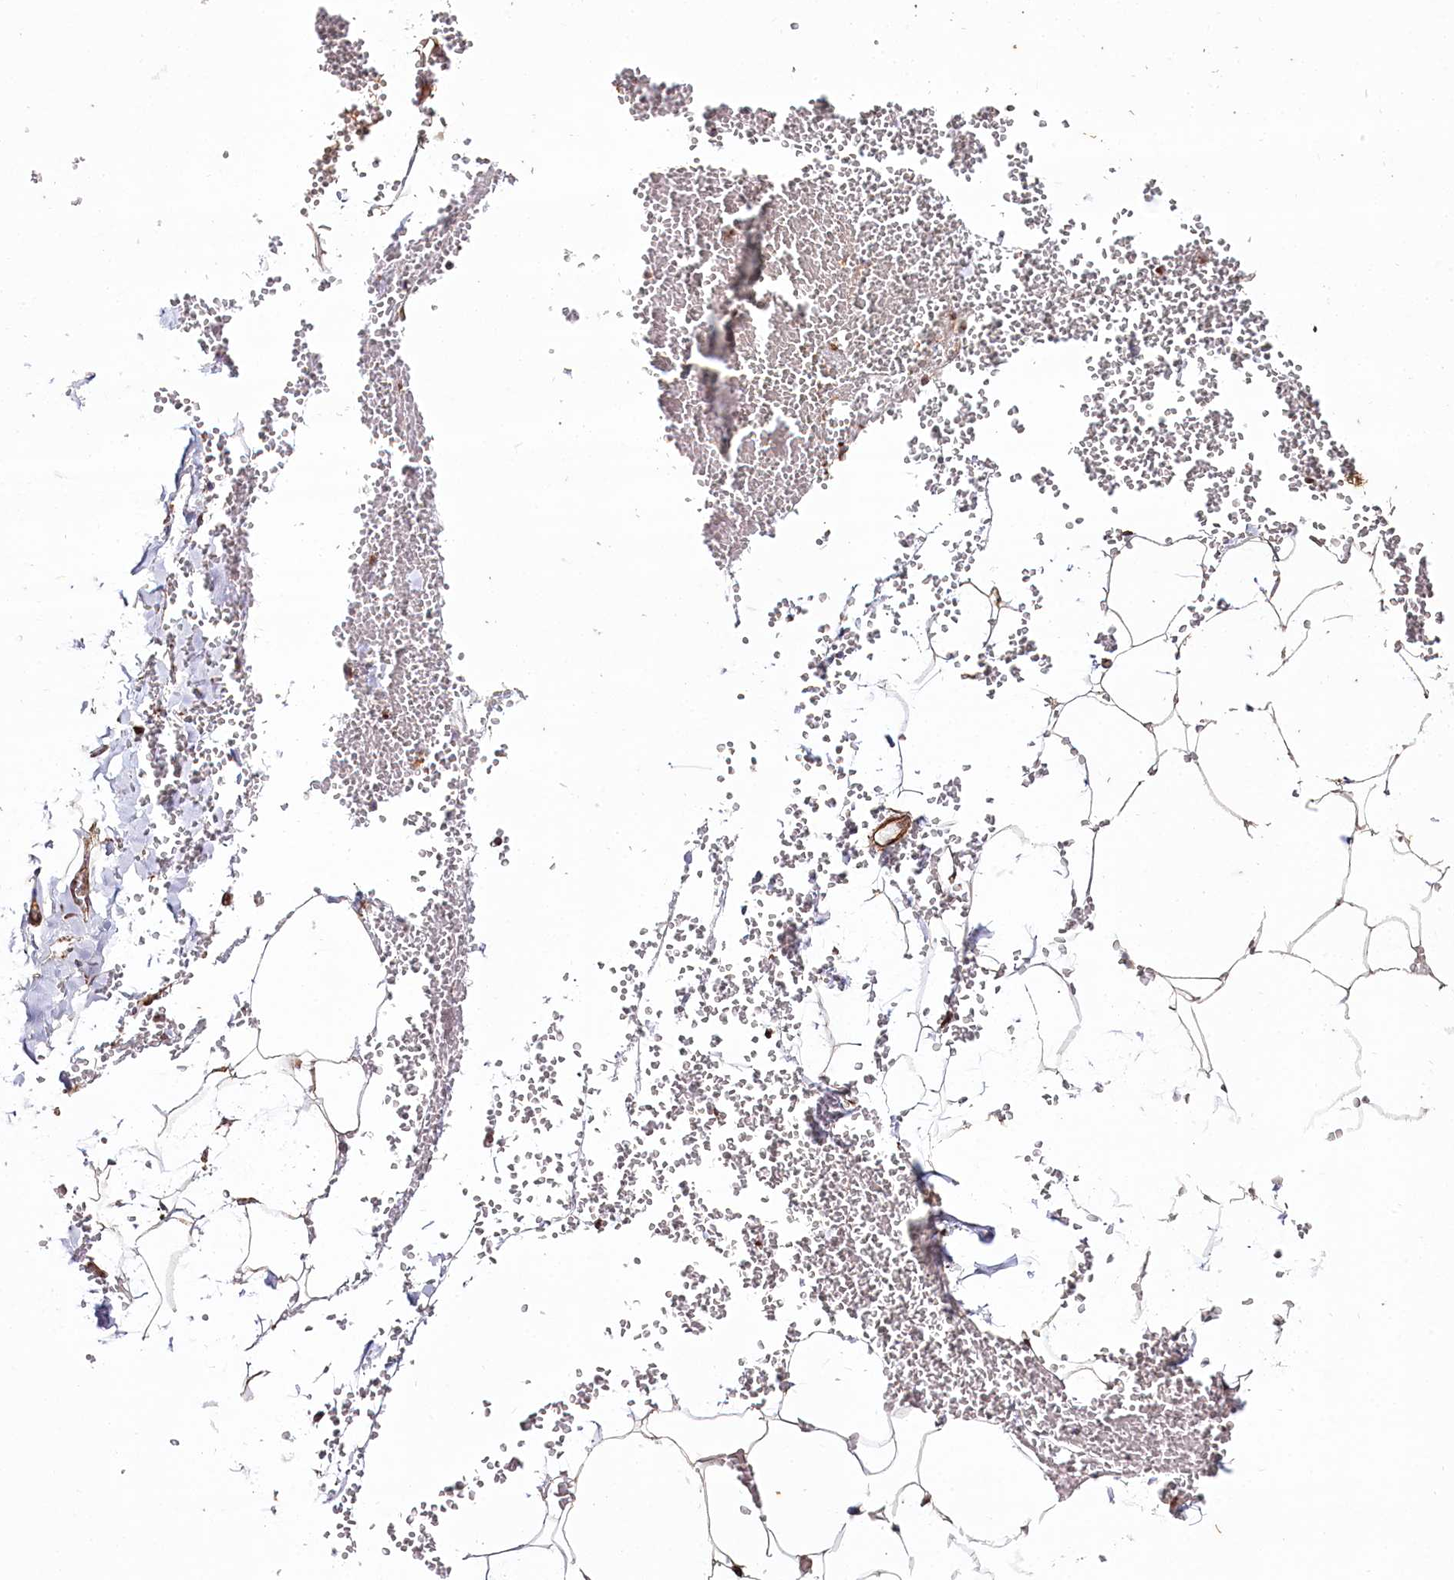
{"staining": {"intensity": "moderate", "quantity": ">75%", "location": "cytoplasmic/membranous"}, "tissue": "adipose tissue", "cell_type": "Adipocytes", "image_type": "normal", "snomed": [{"axis": "morphology", "description": "Normal tissue, NOS"}, {"axis": "topography", "description": "Gallbladder"}, {"axis": "topography", "description": "Peripheral nerve tissue"}], "caption": "Adipocytes exhibit medium levels of moderate cytoplasmic/membranous staining in approximately >75% of cells in benign adipose tissue. (DAB IHC with brightfield microscopy, high magnification).", "gene": "THUMPD3", "patient": {"sex": "male", "age": 38}}